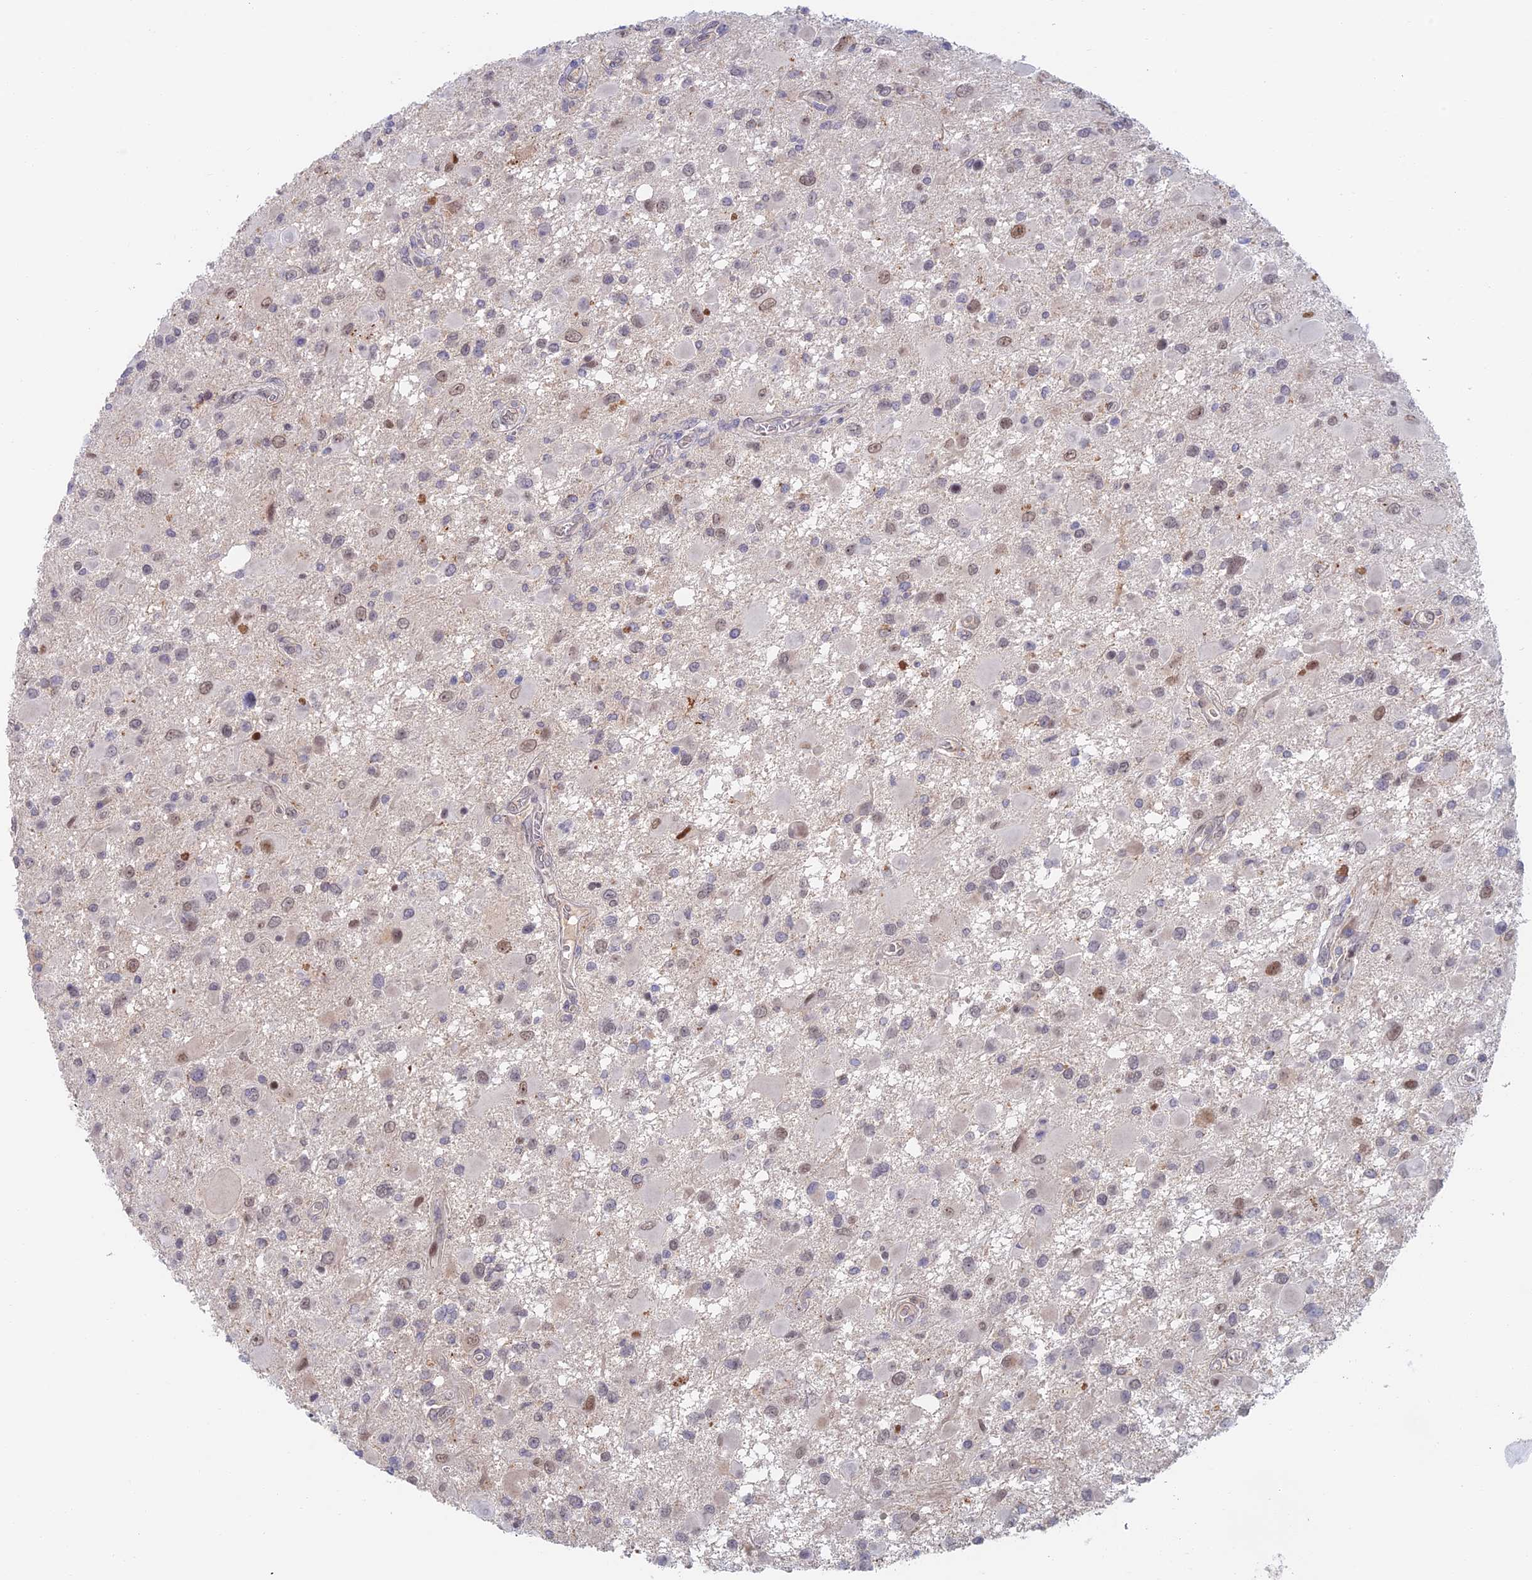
{"staining": {"intensity": "weak", "quantity": "25%-75%", "location": "nuclear"}, "tissue": "glioma", "cell_type": "Tumor cells", "image_type": "cancer", "snomed": [{"axis": "morphology", "description": "Glioma, malignant, High grade"}, {"axis": "topography", "description": "Brain"}], "caption": "High-magnification brightfield microscopy of malignant high-grade glioma stained with DAB (brown) and counterstained with hematoxylin (blue). tumor cells exhibit weak nuclear staining is appreciated in approximately25%-75% of cells.", "gene": "ZUP1", "patient": {"sex": "male", "age": 53}}